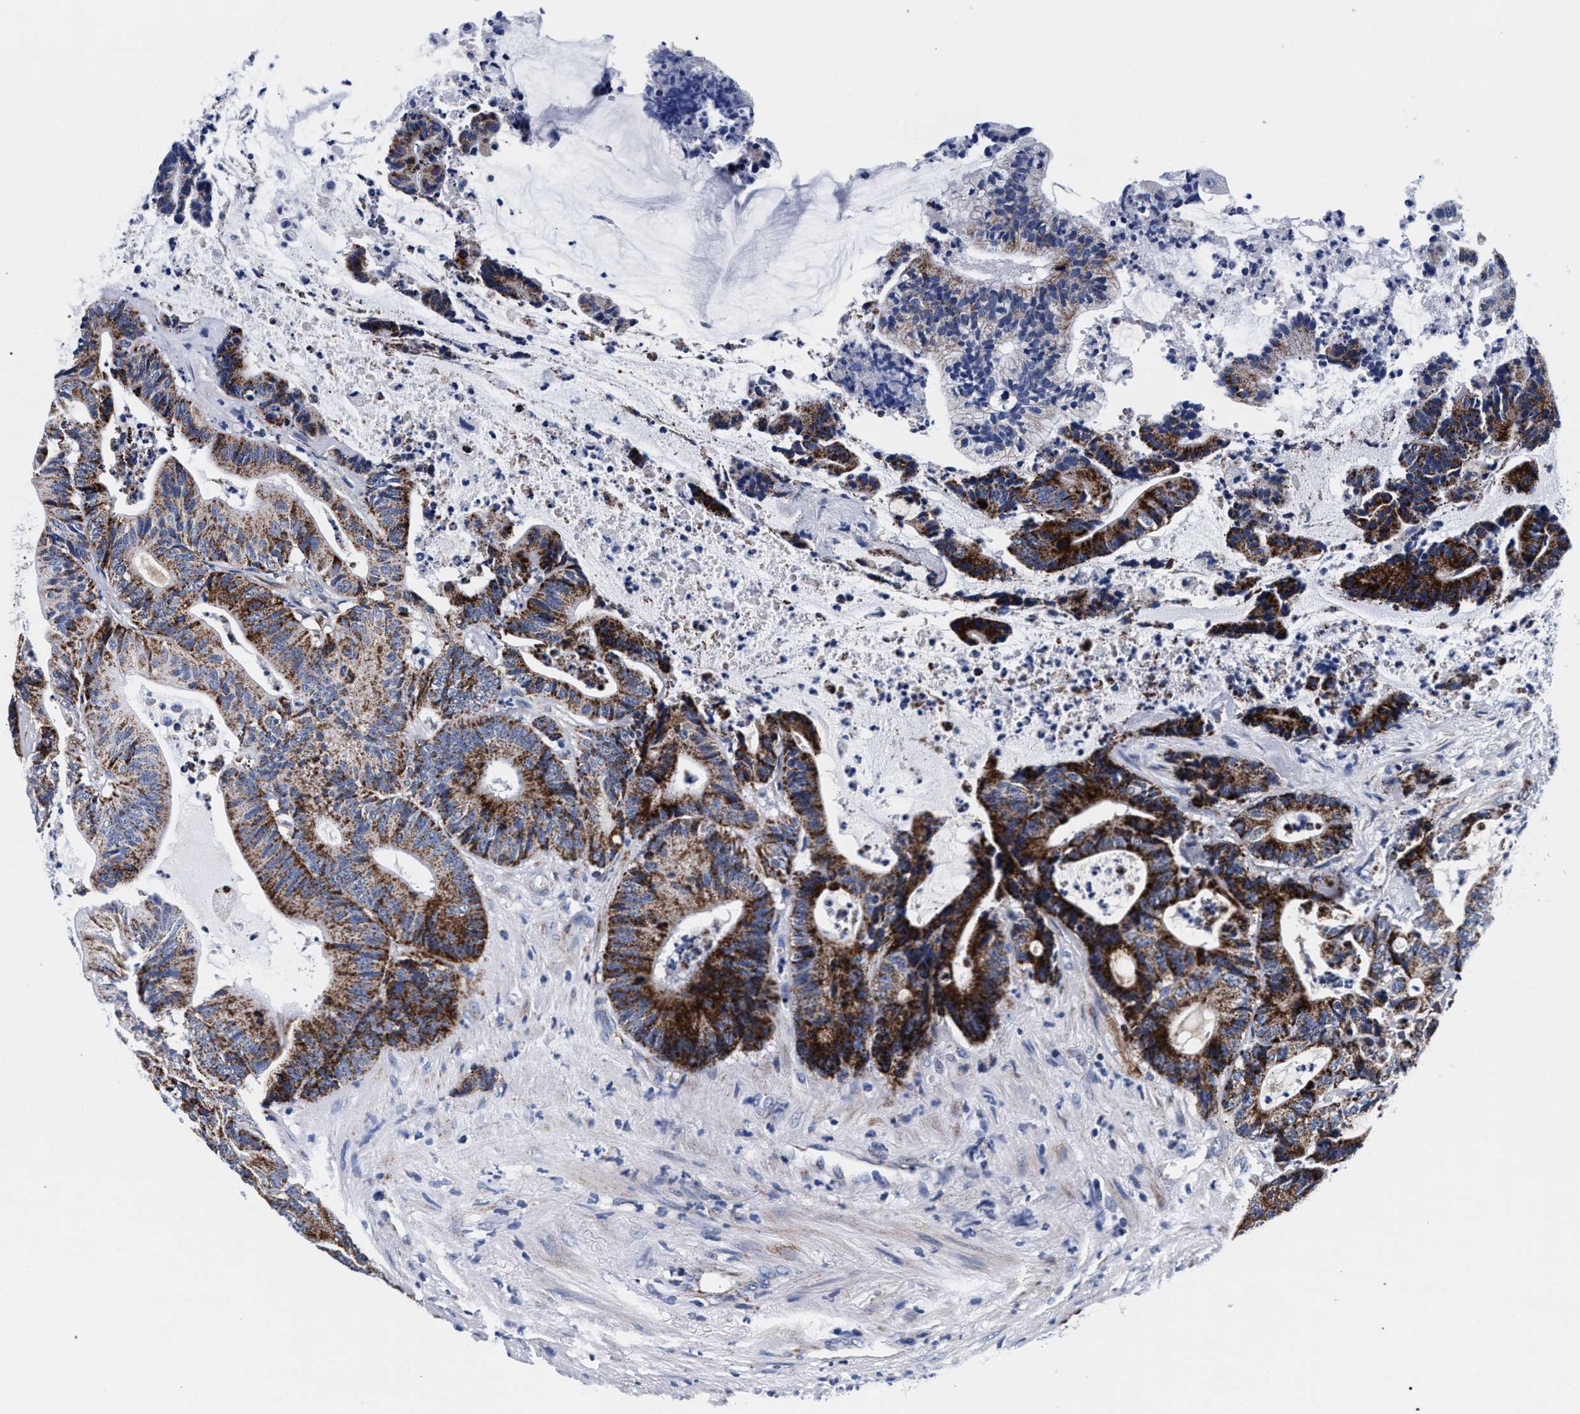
{"staining": {"intensity": "strong", "quantity": ">75%", "location": "cytoplasmic/membranous"}, "tissue": "colorectal cancer", "cell_type": "Tumor cells", "image_type": "cancer", "snomed": [{"axis": "morphology", "description": "Adenocarcinoma, NOS"}, {"axis": "topography", "description": "Colon"}], "caption": "The immunohistochemical stain labels strong cytoplasmic/membranous expression in tumor cells of colorectal adenocarcinoma tissue.", "gene": "RAB3B", "patient": {"sex": "female", "age": 84}}